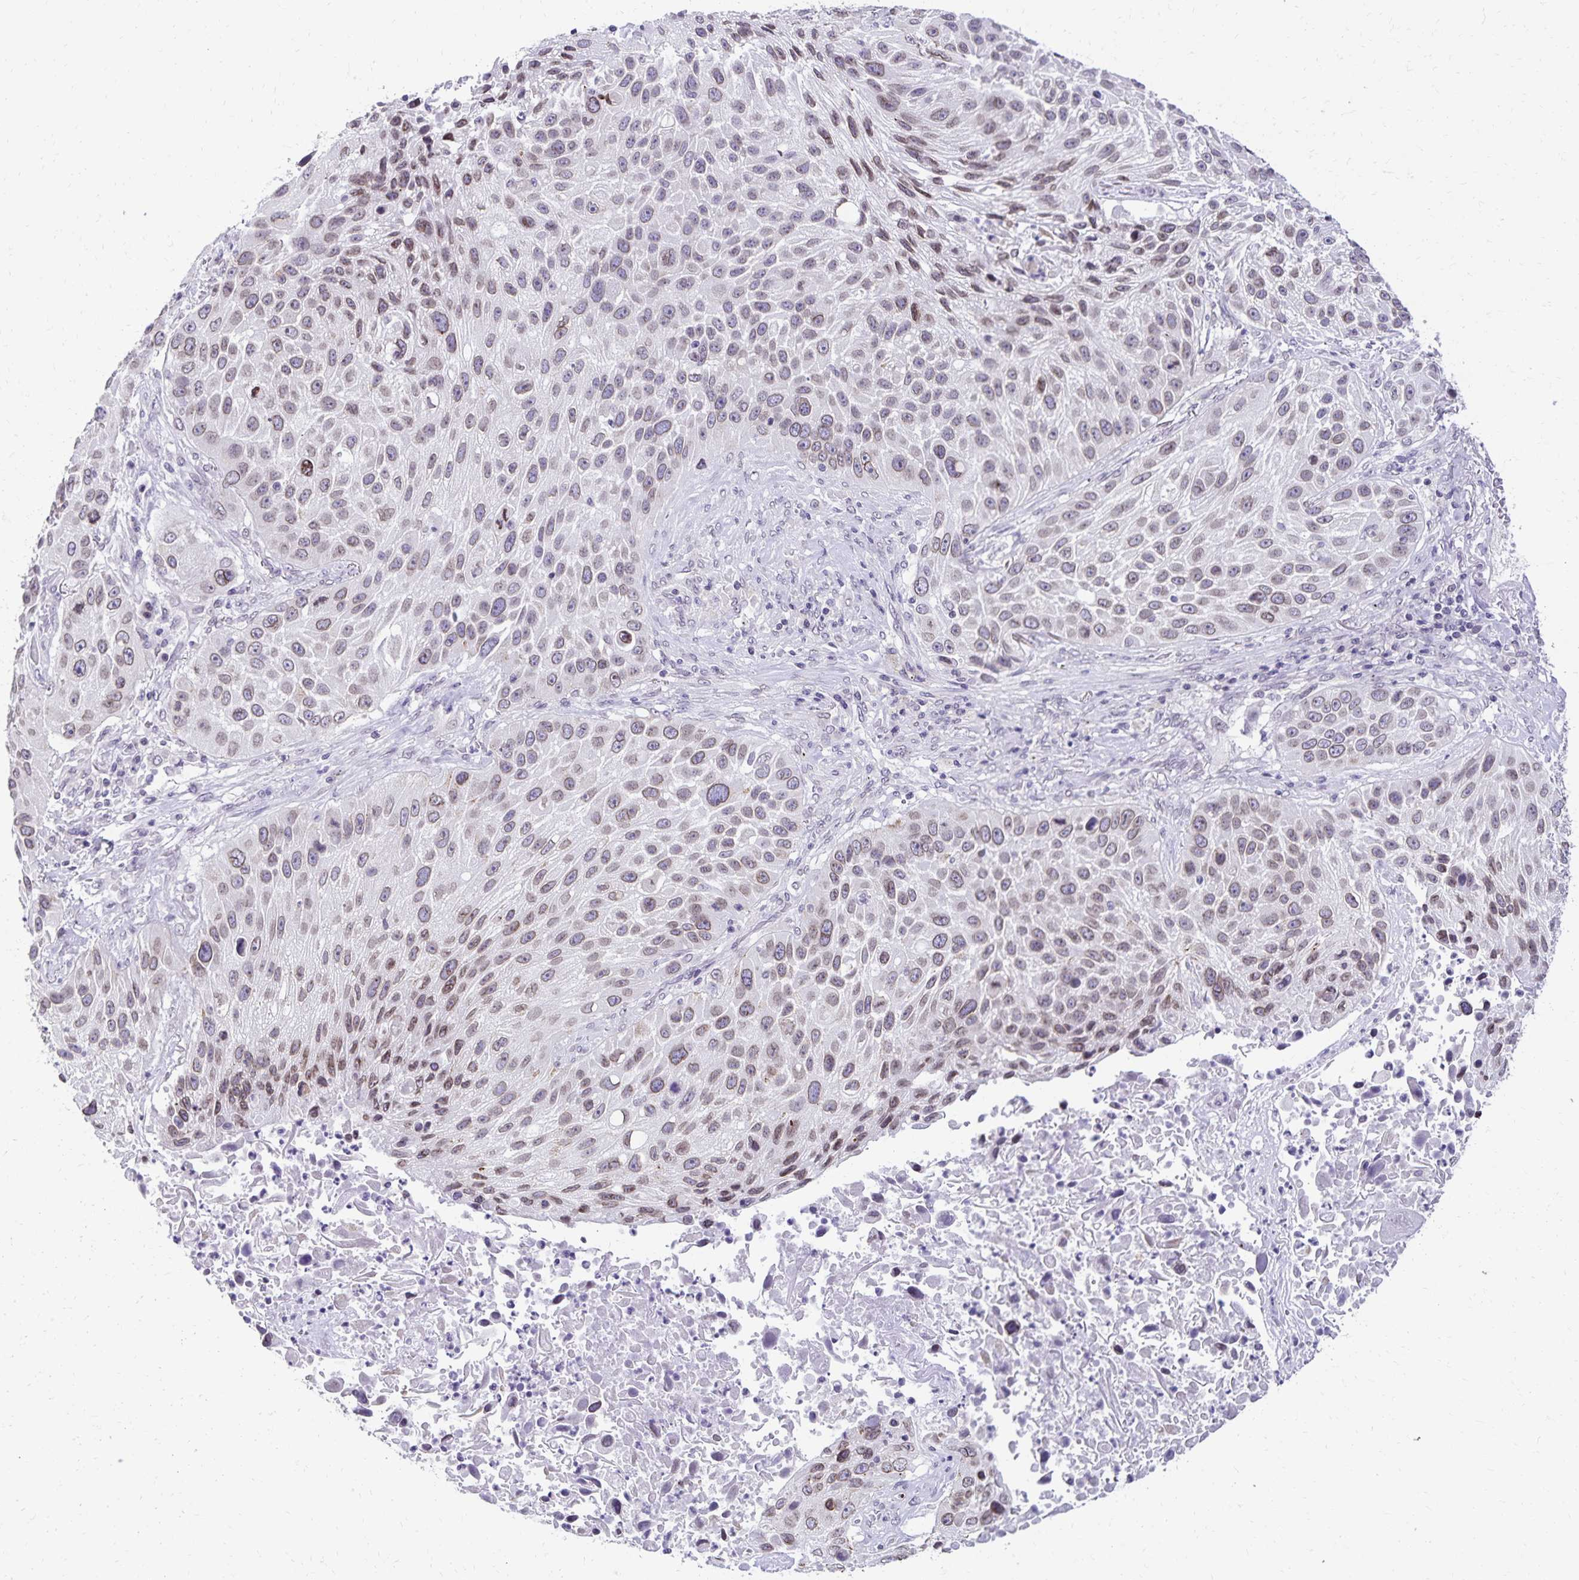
{"staining": {"intensity": "weak", "quantity": ">75%", "location": "cytoplasmic/membranous,nuclear"}, "tissue": "lung cancer", "cell_type": "Tumor cells", "image_type": "cancer", "snomed": [{"axis": "morphology", "description": "Normal morphology"}, {"axis": "morphology", "description": "Squamous cell carcinoma, NOS"}, {"axis": "topography", "description": "Lymph node"}, {"axis": "topography", "description": "Lung"}], "caption": "A high-resolution image shows immunohistochemistry (IHC) staining of squamous cell carcinoma (lung), which displays weak cytoplasmic/membranous and nuclear staining in approximately >75% of tumor cells.", "gene": "FAM166C", "patient": {"sex": "male", "age": 67}}